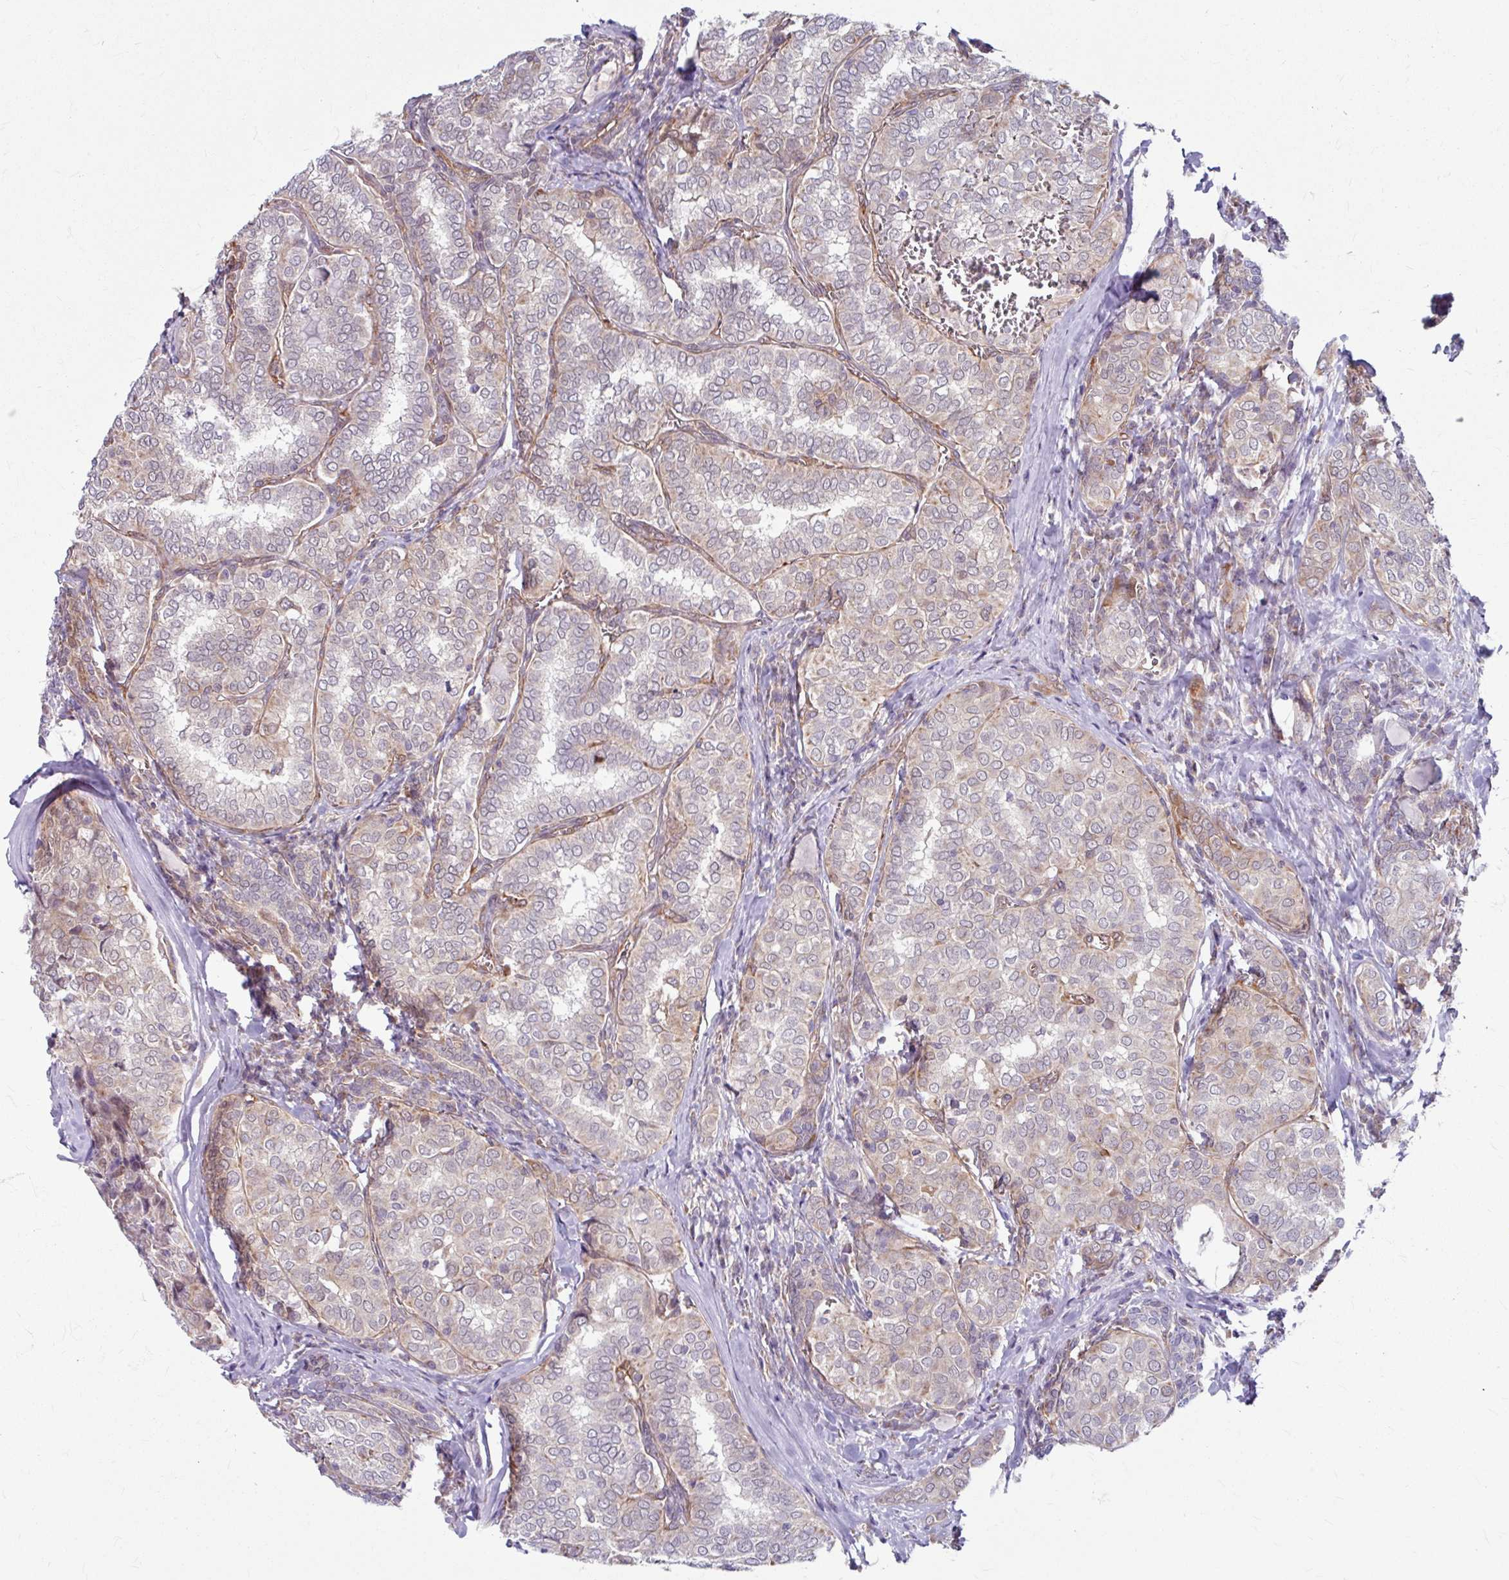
{"staining": {"intensity": "negative", "quantity": "none", "location": "none"}, "tissue": "thyroid cancer", "cell_type": "Tumor cells", "image_type": "cancer", "snomed": [{"axis": "morphology", "description": "Papillary adenocarcinoma, NOS"}, {"axis": "topography", "description": "Thyroid gland"}], "caption": "High power microscopy image of an immunohistochemistry (IHC) image of thyroid cancer (papillary adenocarcinoma), revealing no significant staining in tumor cells.", "gene": "DAAM2", "patient": {"sex": "female", "age": 30}}